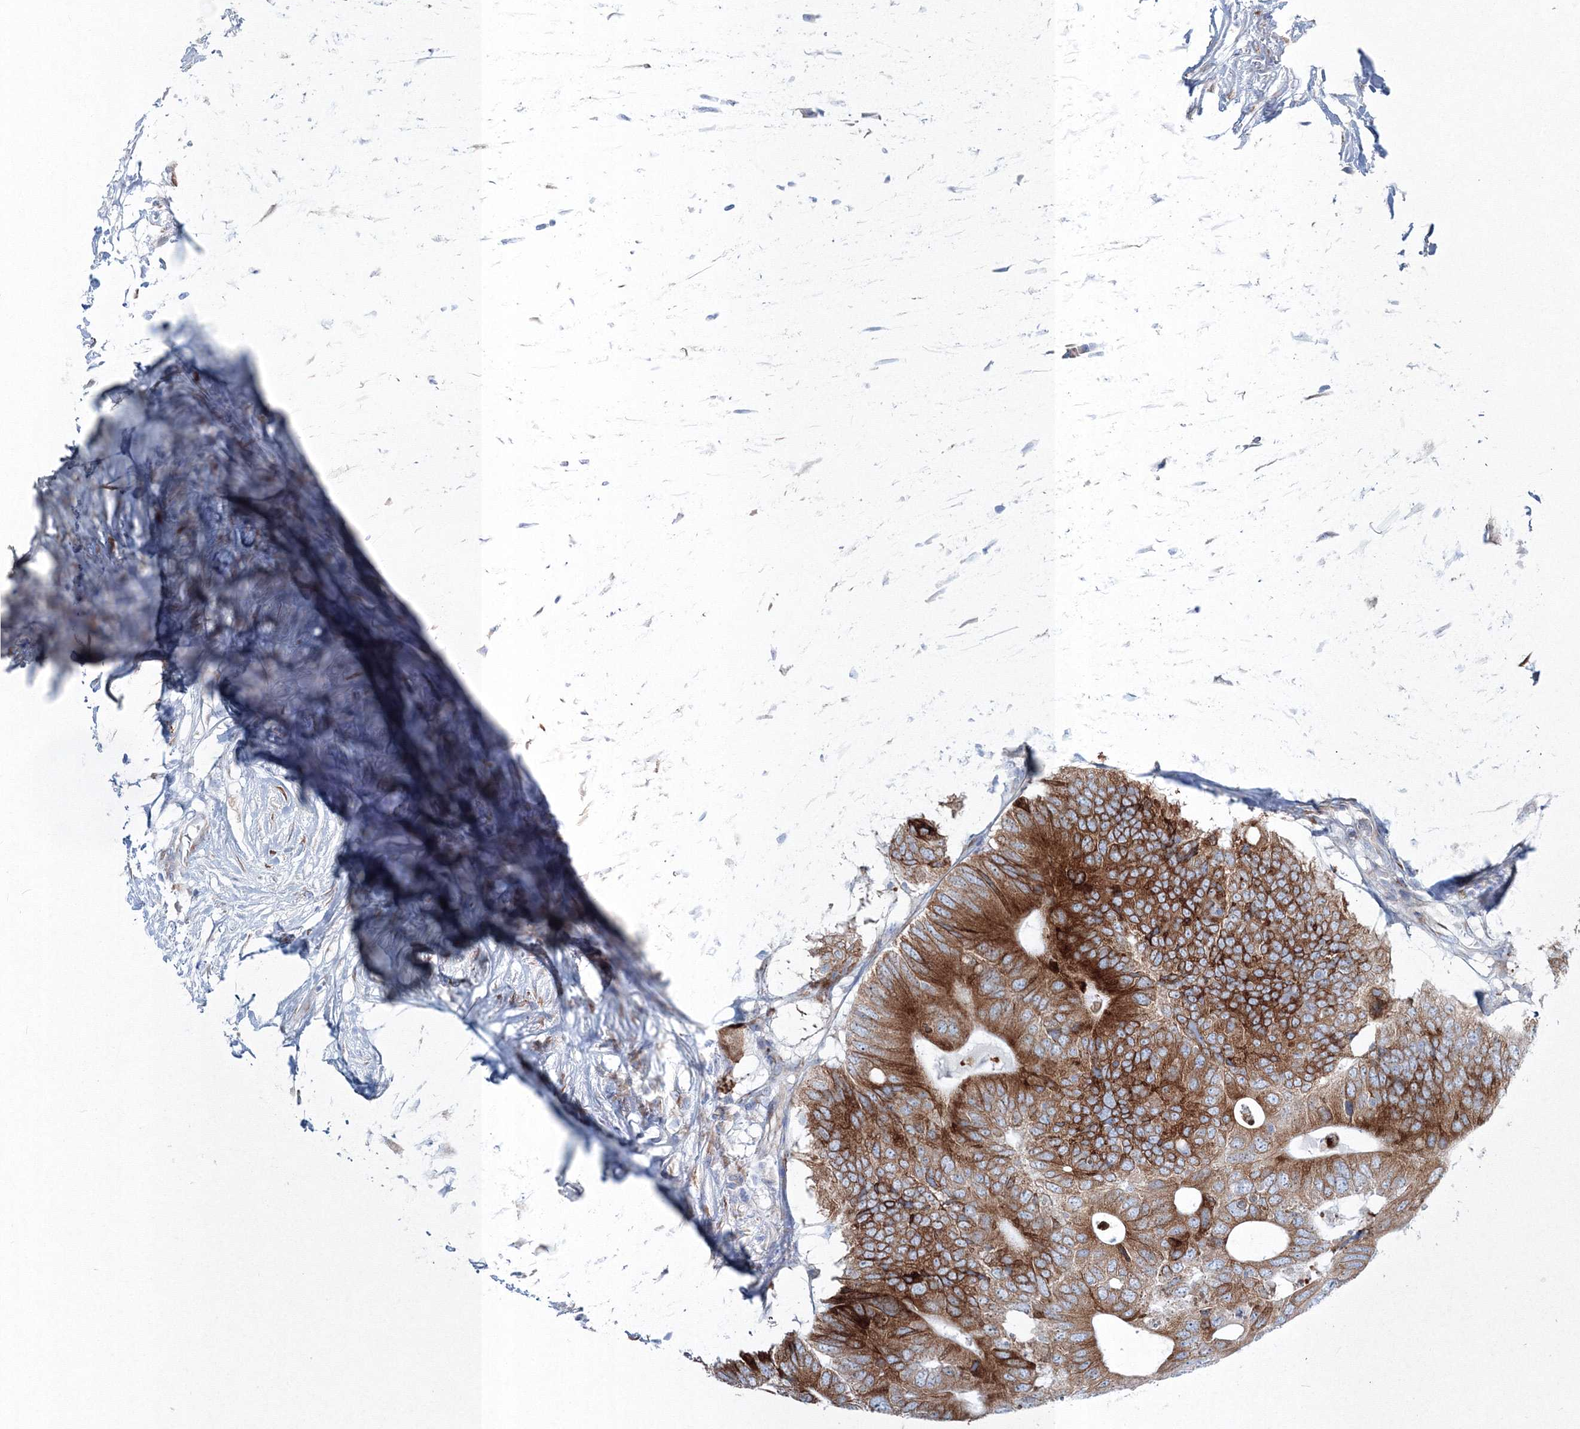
{"staining": {"intensity": "strong", "quantity": ">75%", "location": "cytoplasmic/membranous"}, "tissue": "colorectal cancer", "cell_type": "Tumor cells", "image_type": "cancer", "snomed": [{"axis": "morphology", "description": "Adenocarcinoma, NOS"}, {"axis": "topography", "description": "Colon"}], "caption": "DAB immunohistochemical staining of human colorectal adenocarcinoma demonstrates strong cytoplasmic/membranous protein staining in about >75% of tumor cells.", "gene": "RCN1", "patient": {"sex": "male", "age": 71}}